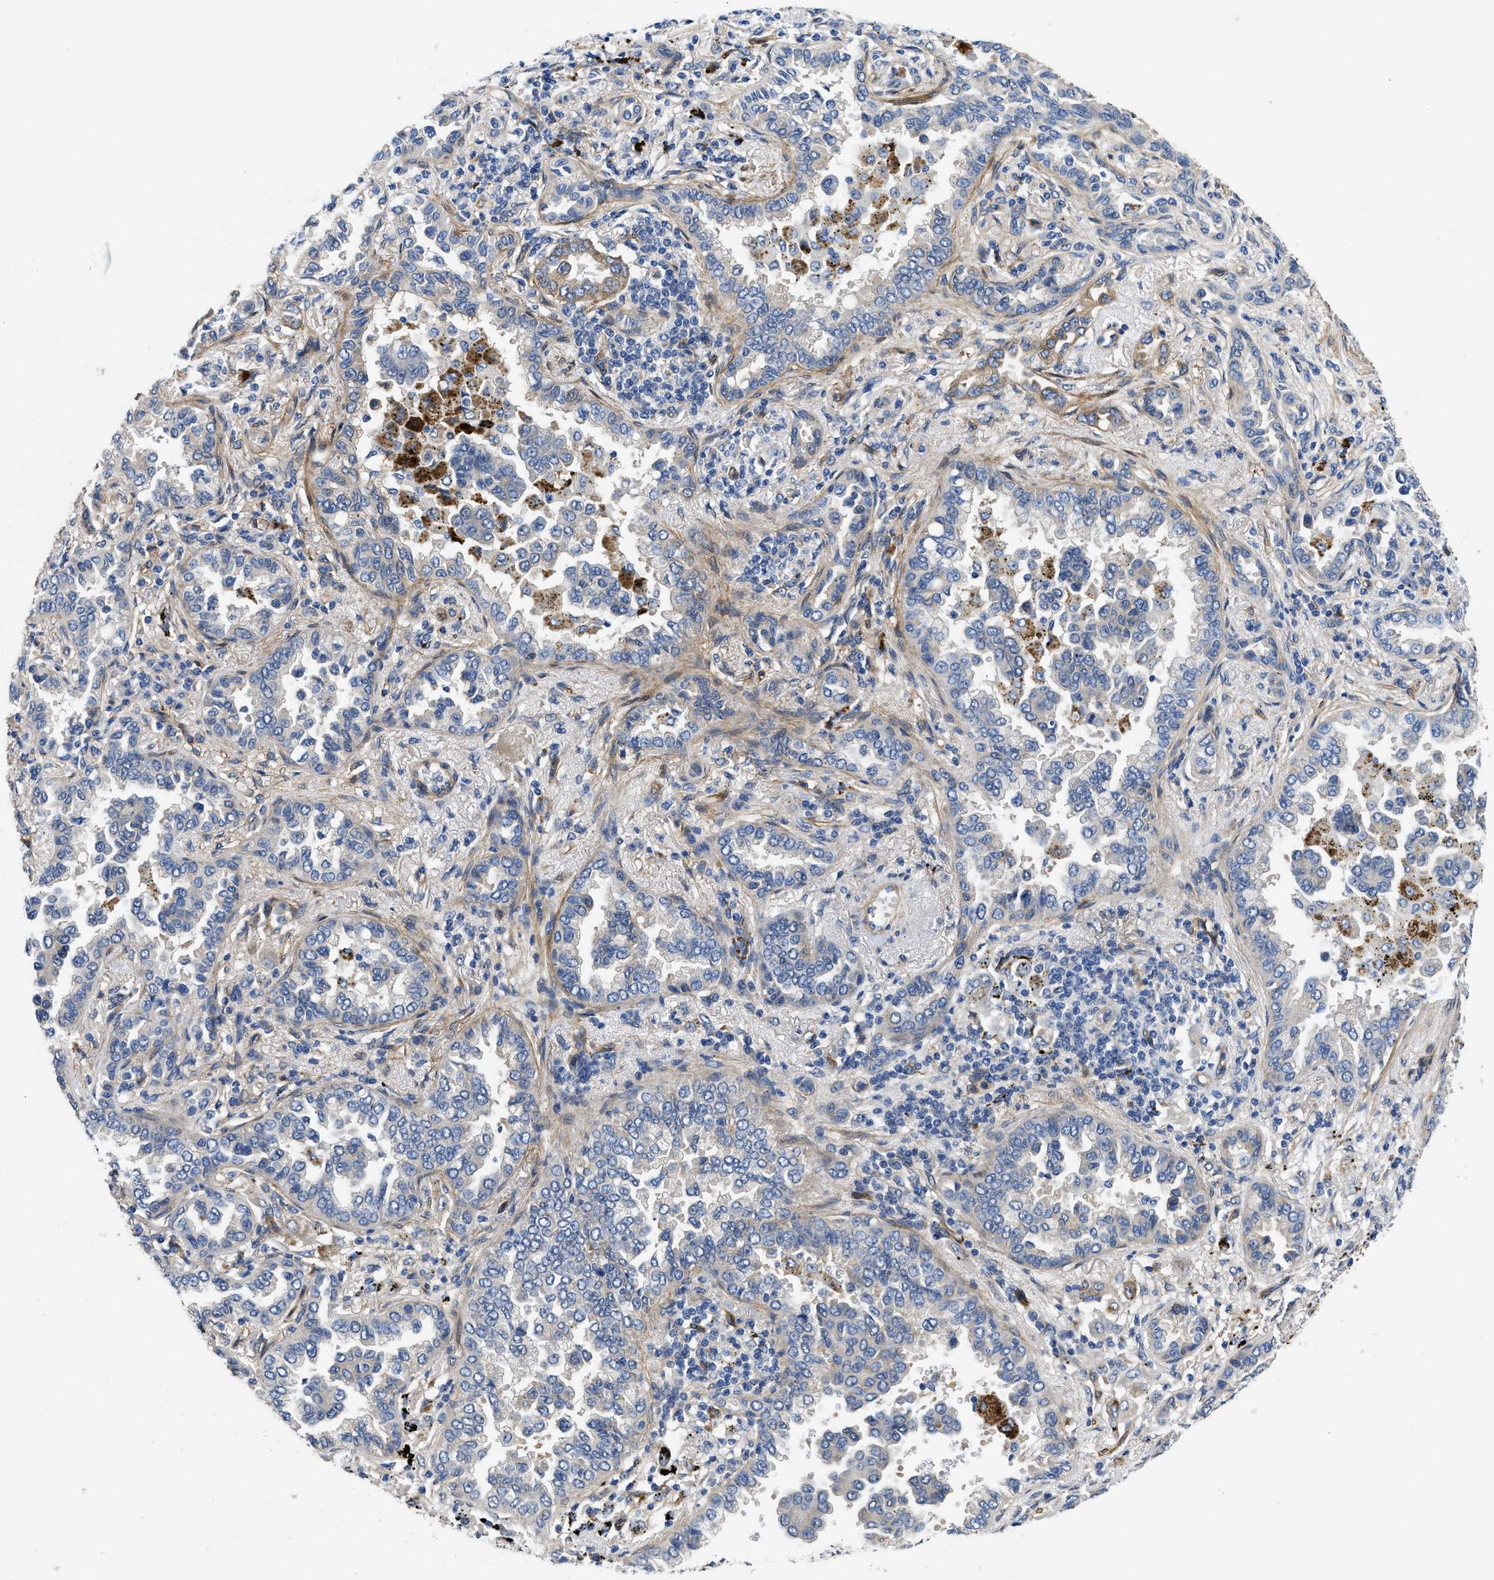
{"staining": {"intensity": "negative", "quantity": "none", "location": "none"}, "tissue": "lung cancer", "cell_type": "Tumor cells", "image_type": "cancer", "snomed": [{"axis": "morphology", "description": "Normal tissue, NOS"}, {"axis": "morphology", "description": "Adenocarcinoma, NOS"}, {"axis": "topography", "description": "Lung"}], "caption": "Tumor cells show no significant positivity in lung cancer (adenocarcinoma).", "gene": "RAPH1", "patient": {"sex": "male", "age": 59}}